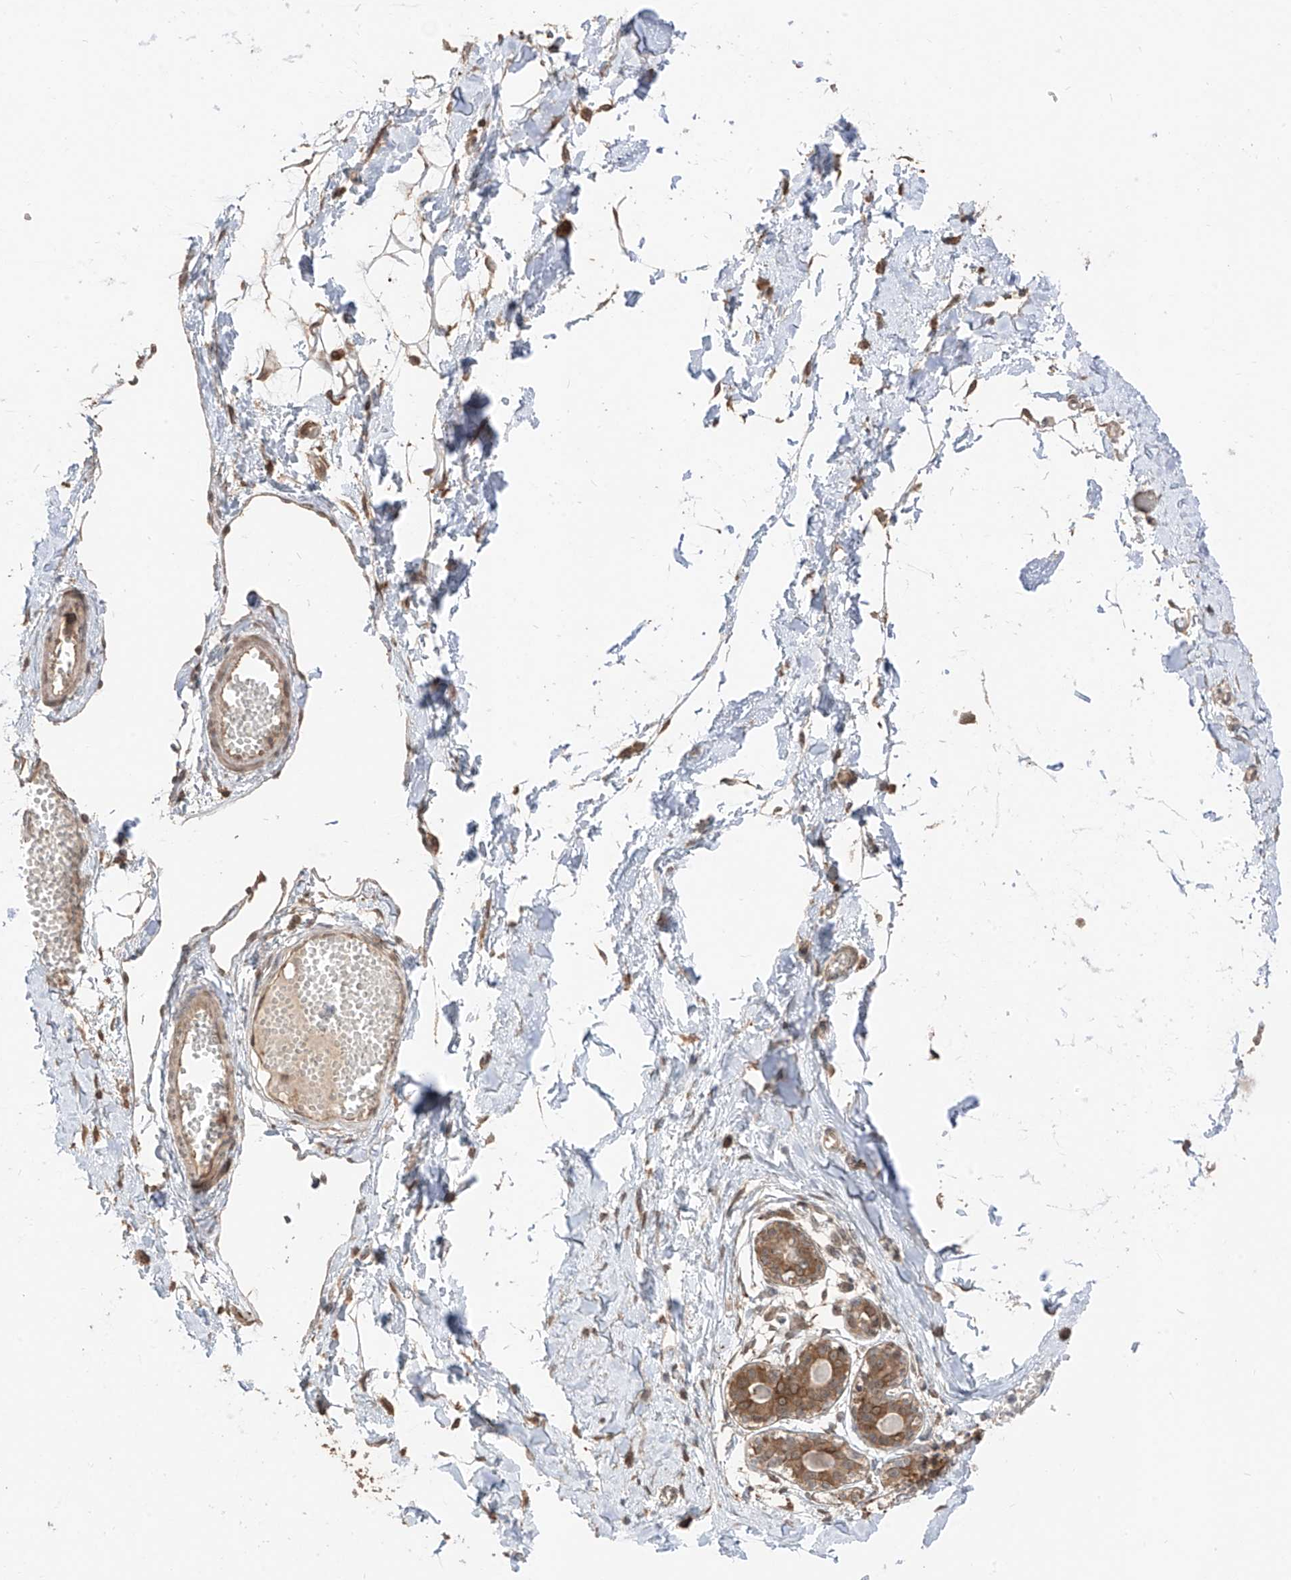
{"staining": {"intensity": "weak", "quantity": "<25%", "location": "cytoplasmic/membranous"}, "tissue": "breast", "cell_type": "Adipocytes", "image_type": "normal", "snomed": [{"axis": "morphology", "description": "Normal tissue, NOS"}, {"axis": "topography", "description": "Breast"}], "caption": "This is a image of immunohistochemistry (IHC) staining of normal breast, which shows no positivity in adipocytes. (Immunohistochemistry (ihc), brightfield microscopy, high magnification).", "gene": "COLGALT2", "patient": {"sex": "female", "age": 27}}